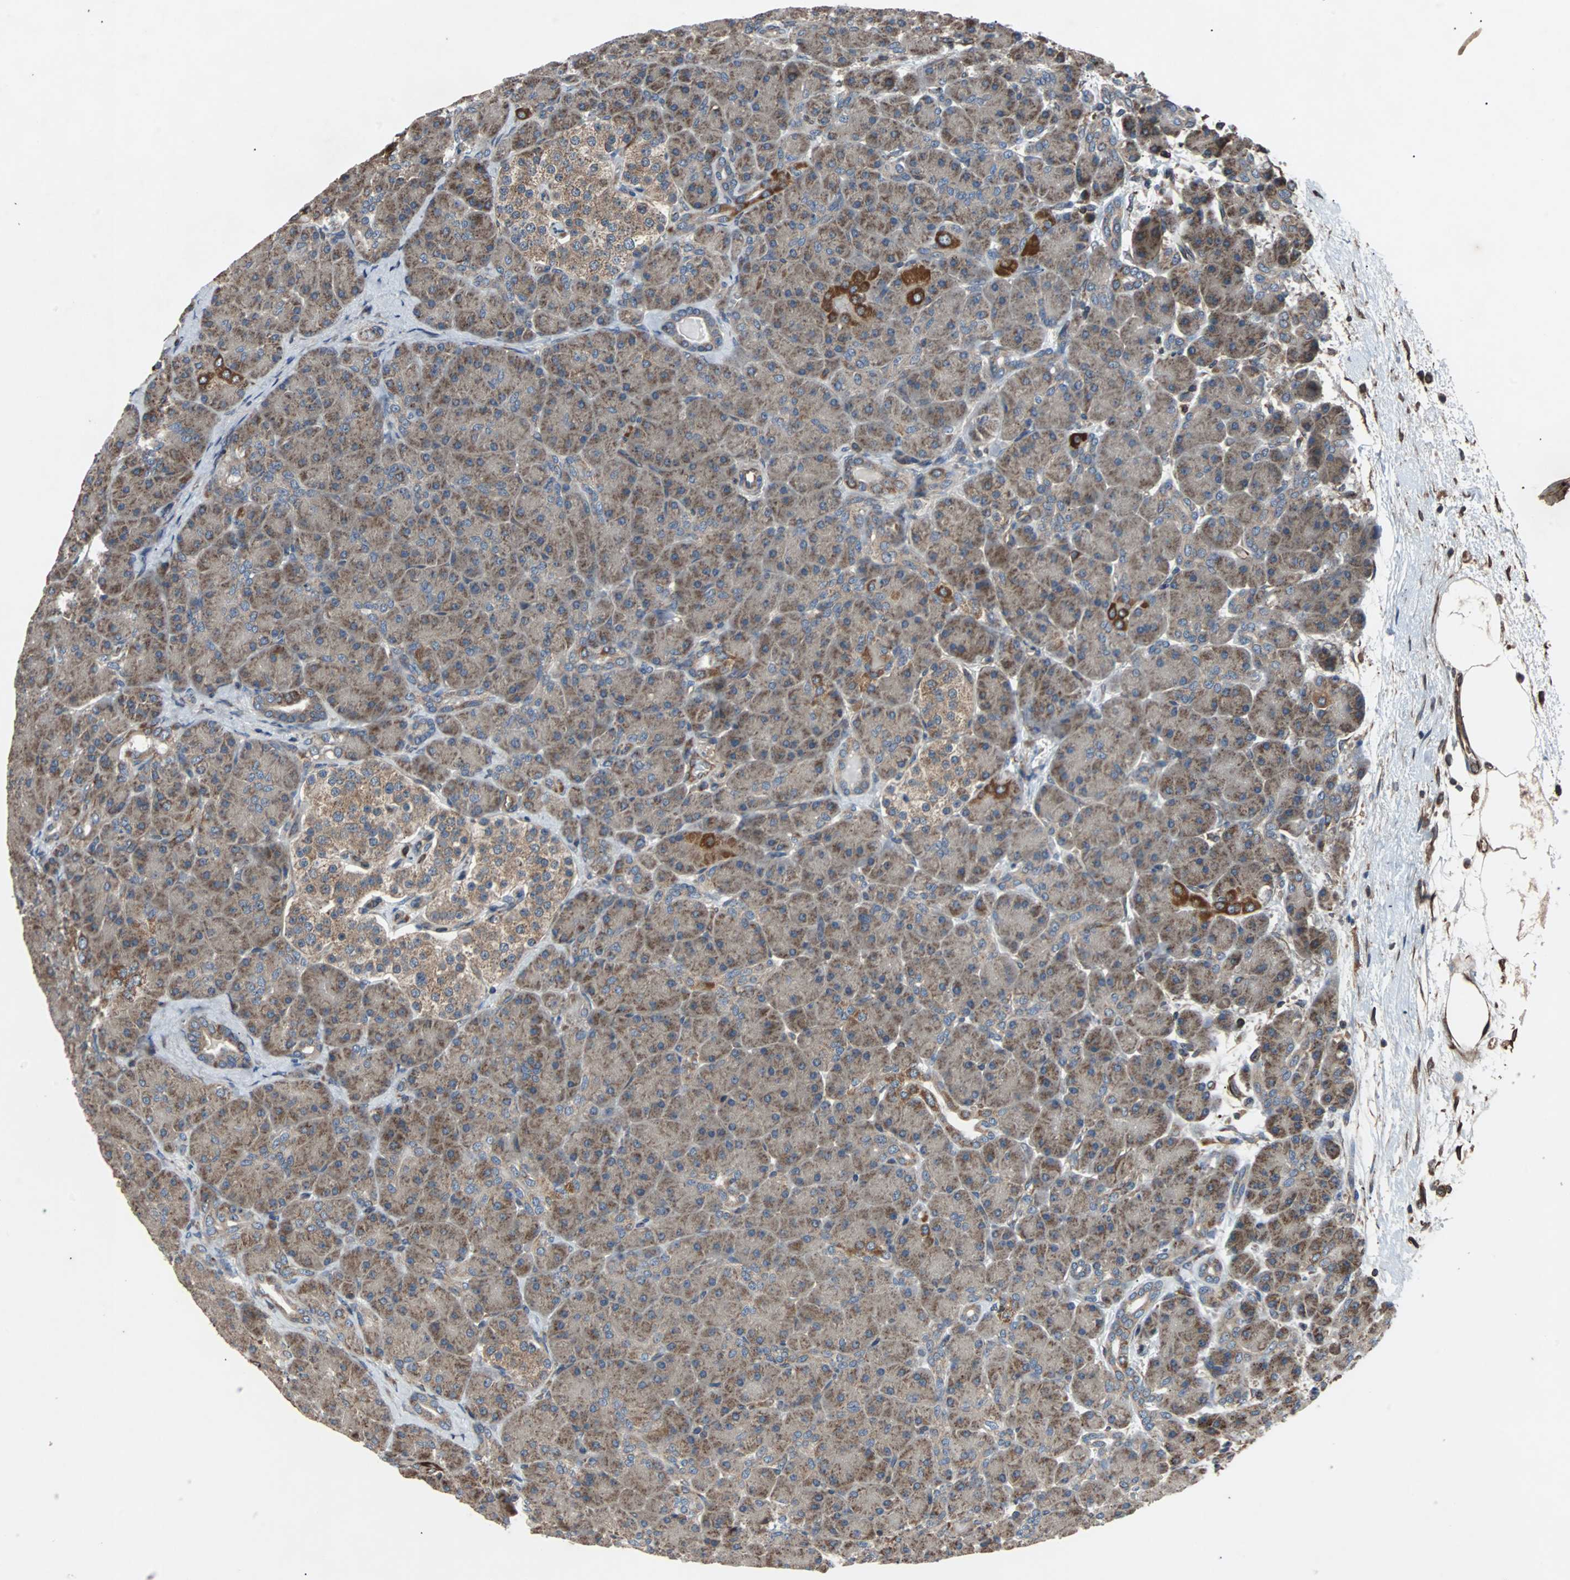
{"staining": {"intensity": "moderate", "quantity": ">75%", "location": "cytoplasmic/membranous"}, "tissue": "pancreas", "cell_type": "Exocrine glandular cells", "image_type": "normal", "snomed": [{"axis": "morphology", "description": "Normal tissue, NOS"}, {"axis": "topography", "description": "Pancreas"}], "caption": "Immunohistochemistry (IHC) histopathology image of unremarkable pancreas: human pancreas stained using IHC demonstrates medium levels of moderate protein expression localized specifically in the cytoplasmic/membranous of exocrine glandular cells, appearing as a cytoplasmic/membranous brown color.", "gene": "ACTR3", "patient": {"sex": "male", "age": 66}}